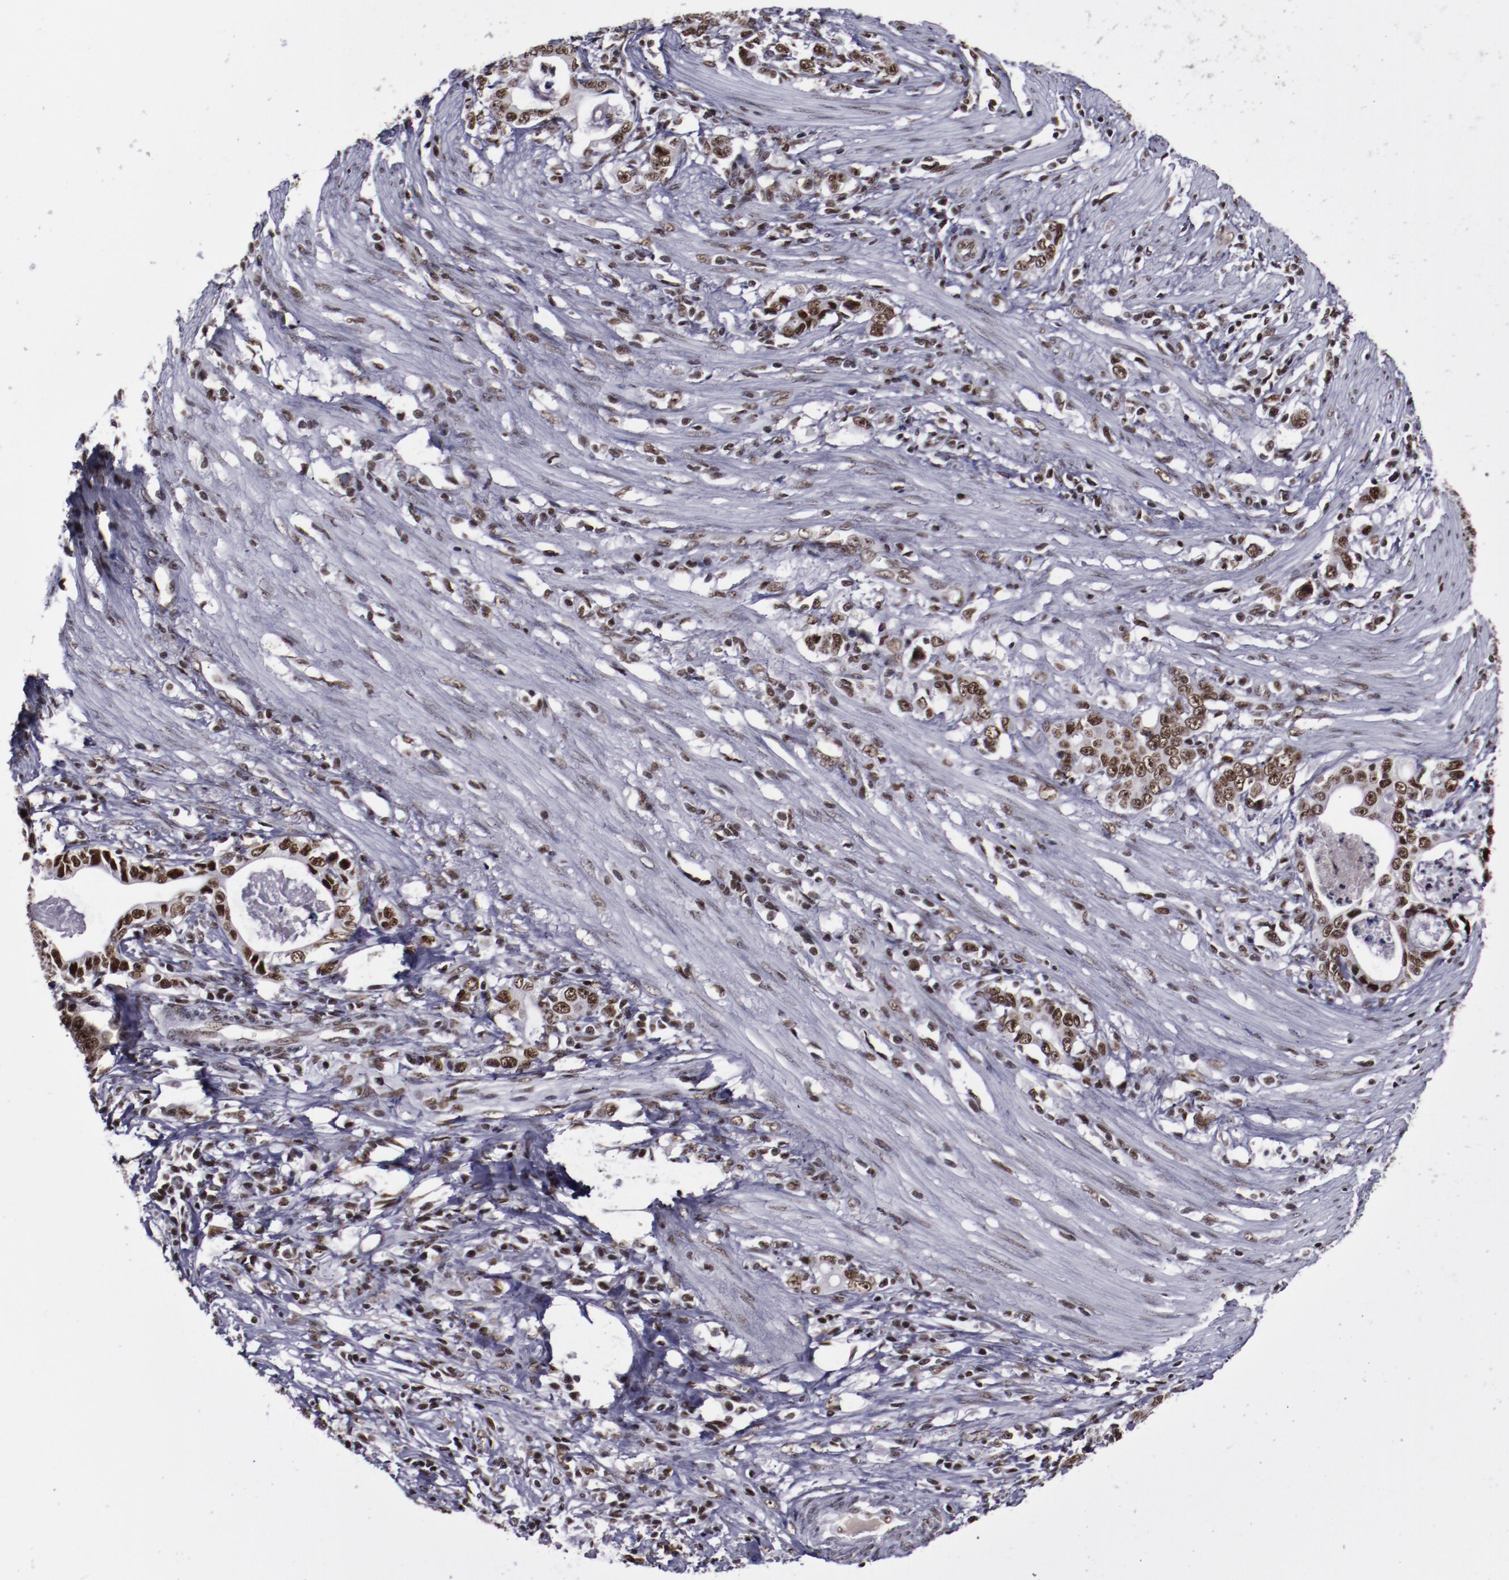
{"staining": {"intensity": "moderate", "quantity": ">75%", "location": "nuclear"}, "tissue": "stomach cancer", "cell_type": "Tumor cells", "image_type": "cancer", "snomed": [{"axis": "morphology", "description": "Adenocarcinoma, NOS"}, {"axis": "topography", "description": "Stomach, lower"}], "caption": "The micrograph exhibits staining of stomach cancer (adenocarcinoma), revealing moderate nuclear protein expression (brown color) within tumor cells. (Brightfield microscopy of DAB IHC at high magnification).", "gene": "ERH", "patient": {"sex": "female", "age": 72}}